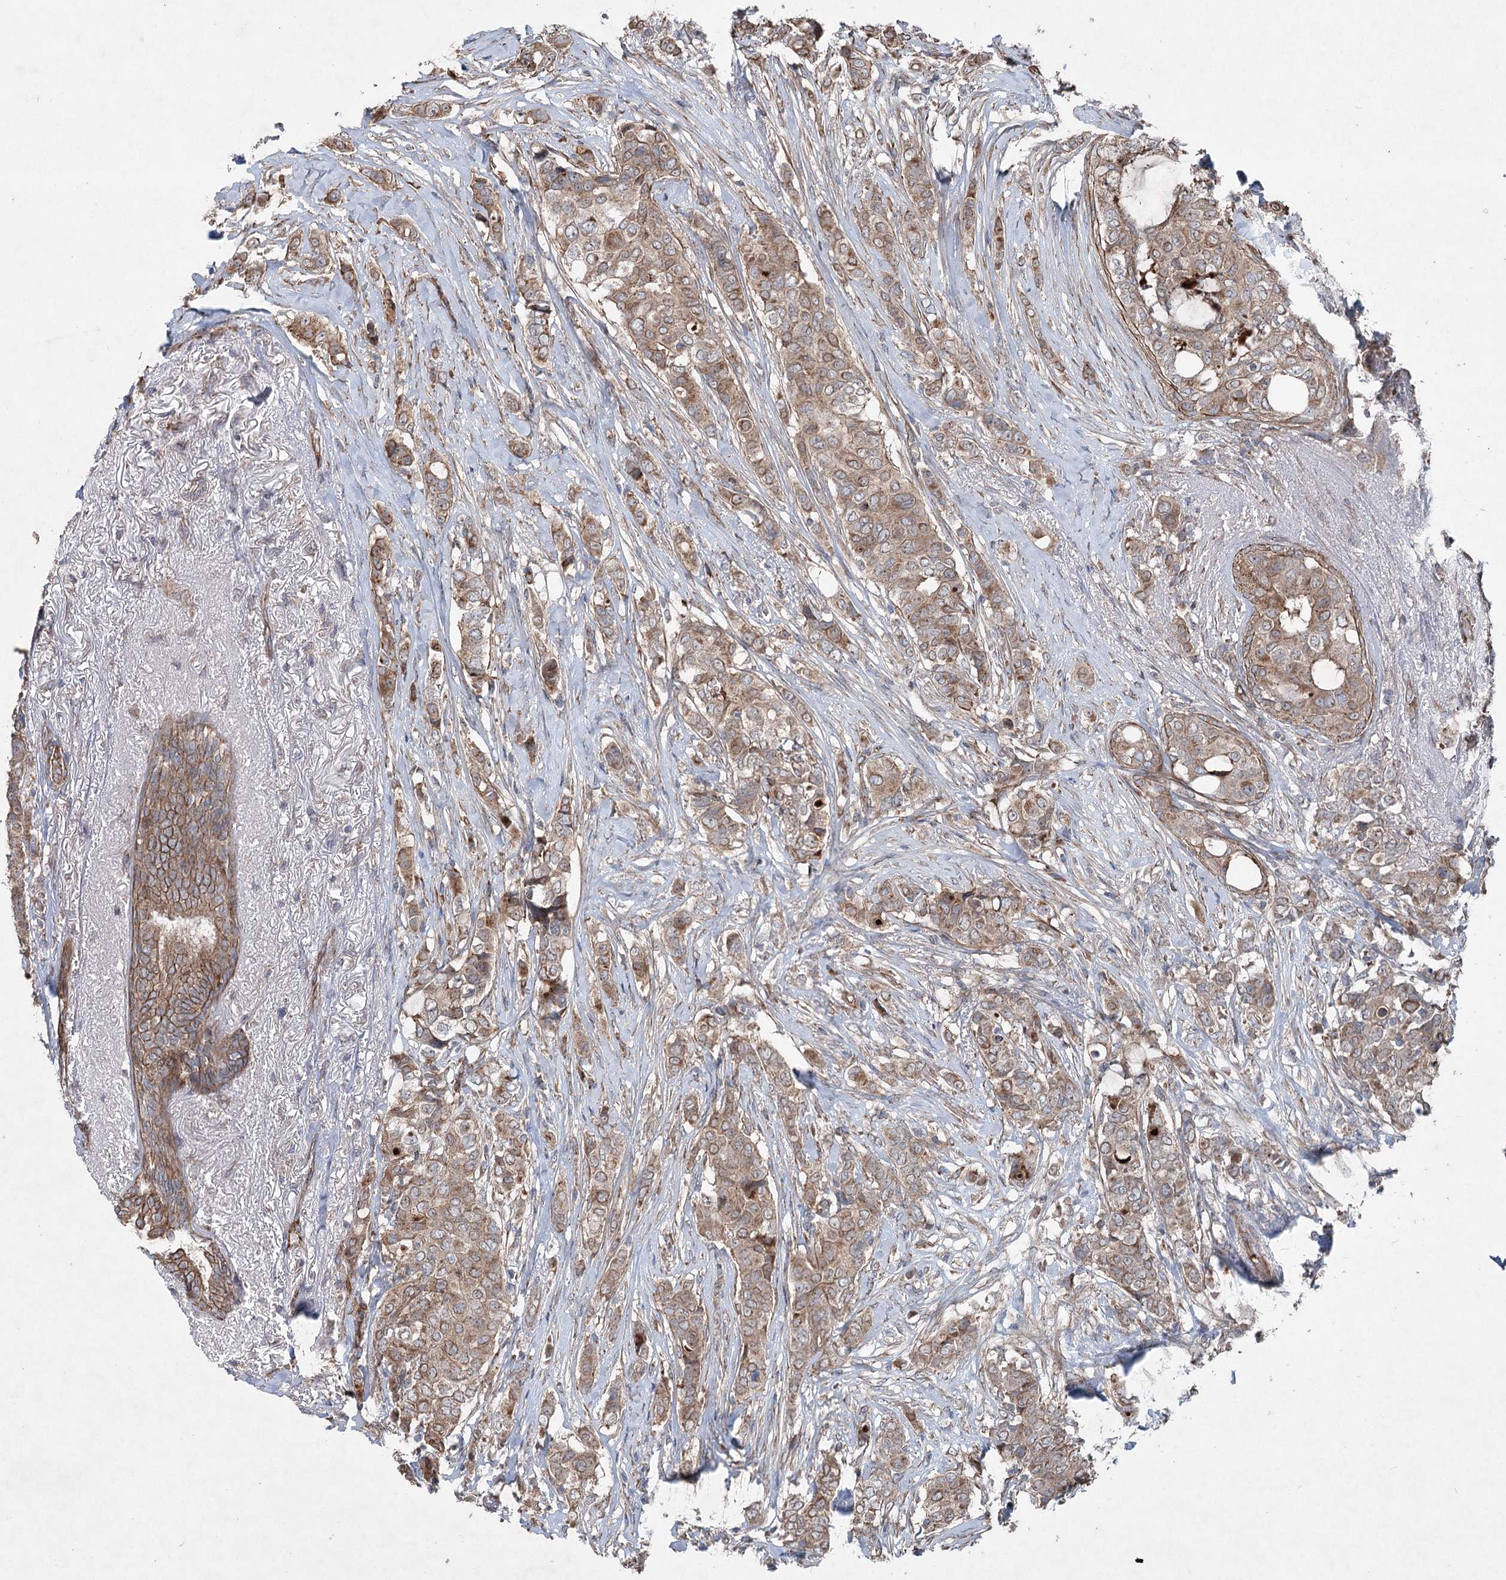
{"staining": {"intensity": "moderate", "quantity": "25%-75%", "location": "cytoplasmic/membranous"}, "tissue": "breast cancer", "cell_type": "Tumor cells", "image_type": "cancer", "snomed": [{"axis": "morphology", "description": "Lobular carcinoma"}, {"axis": "topography", "description": "Breast"}], "caption": "Human breast lobular carcinoma stained for a protein (brown) exhibits moderate cytoplasmic/membranous positive expression in about 25%-75% of tumor cells.", "gene": "SERINC5", "patient": {"sex": "female", "age": 51}}